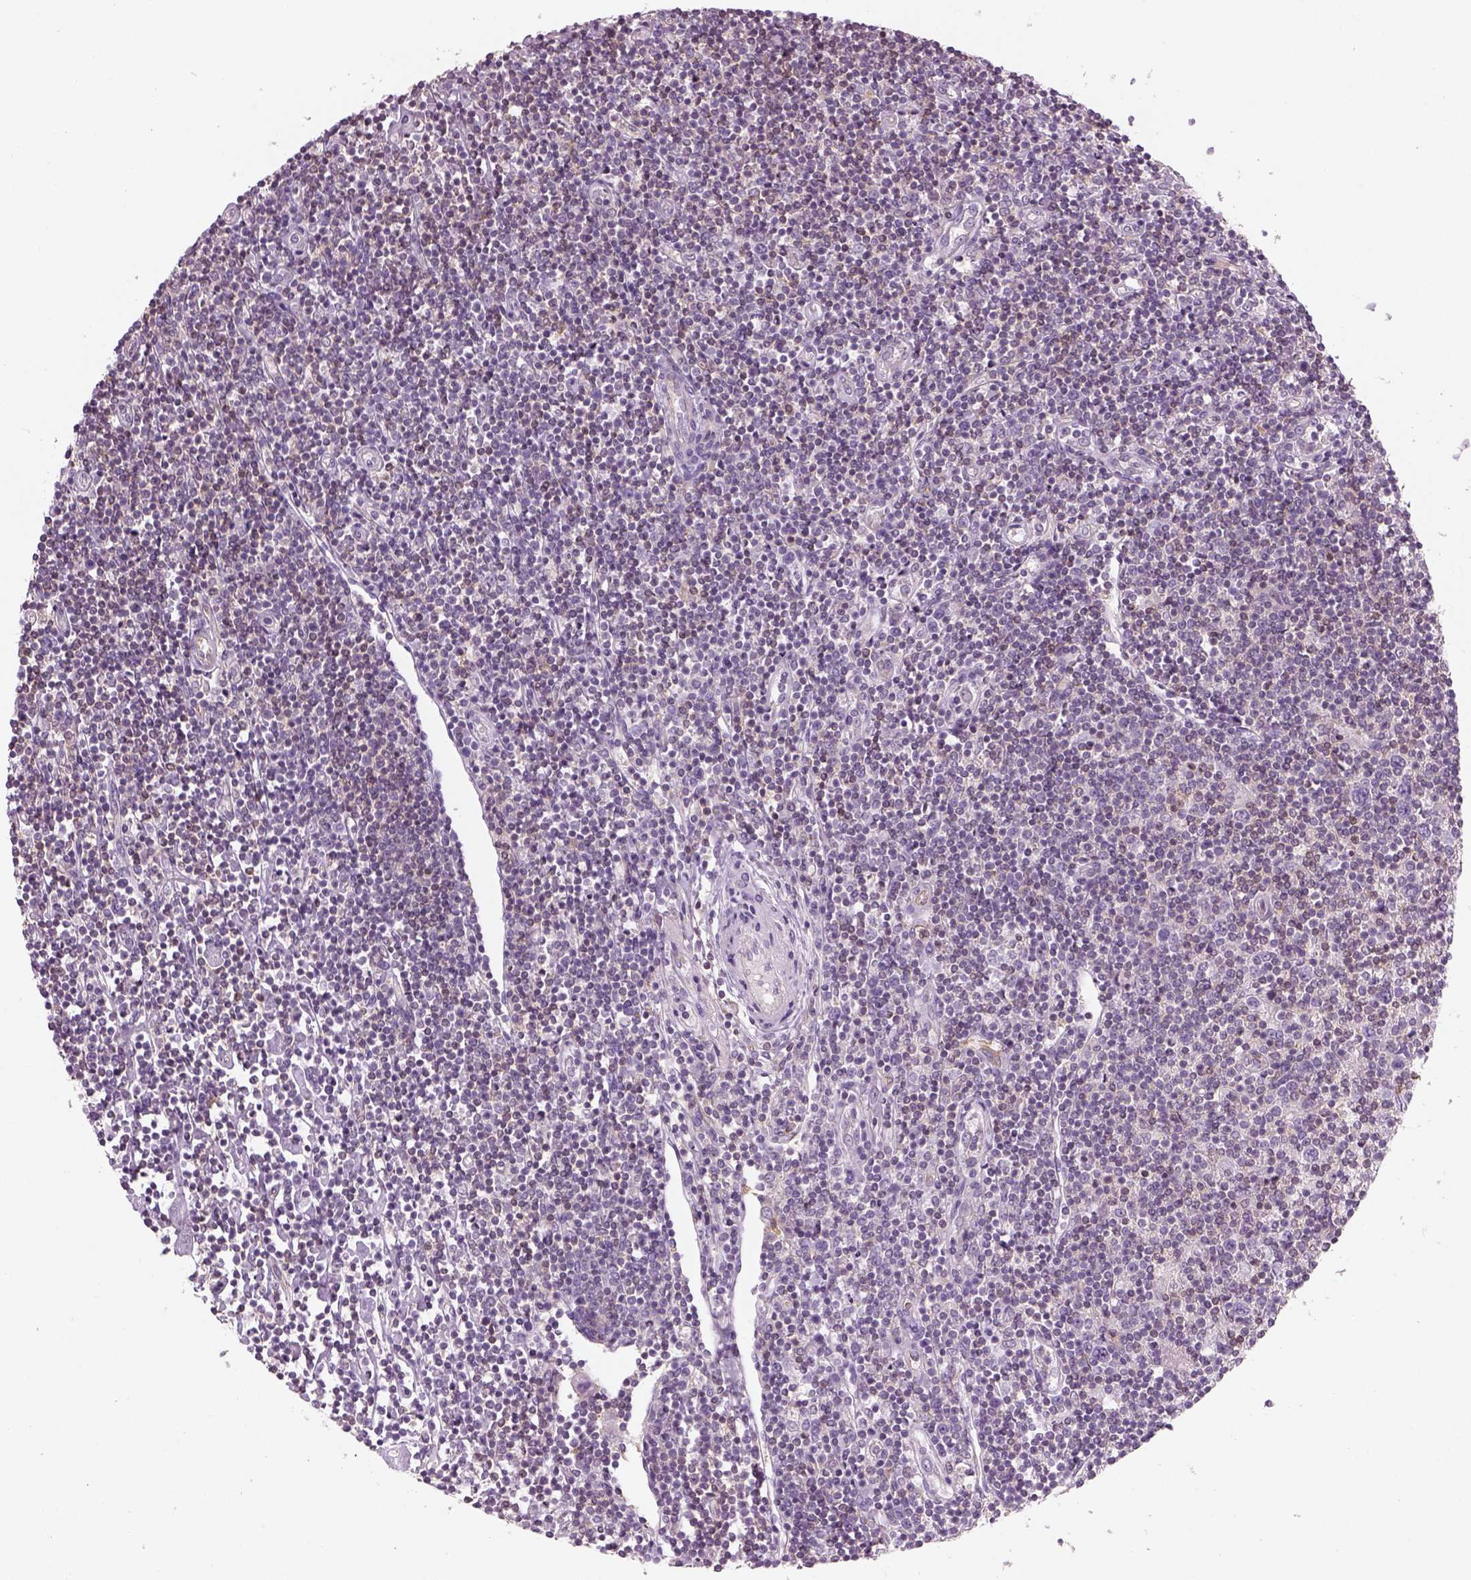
{"staining": {"intensity": "negative", "quantity": "none", "location": "none"}, "tissue": "lymphoma", "cell_type": "Tumor cells", "image_type": "cancer", "snomed": [{"axis": "morphology", "description": "Hodgkin's disease, NOS"}, {"axis": "topography", "description": "Lymph node"}], "caption": "This is an immunohistochemistry (IHC) histopathology image of human lymphoma. There is no expression in tumor cells.", "gene": "SLC1A7", "patient": {"sex": "male", "age": 40}}